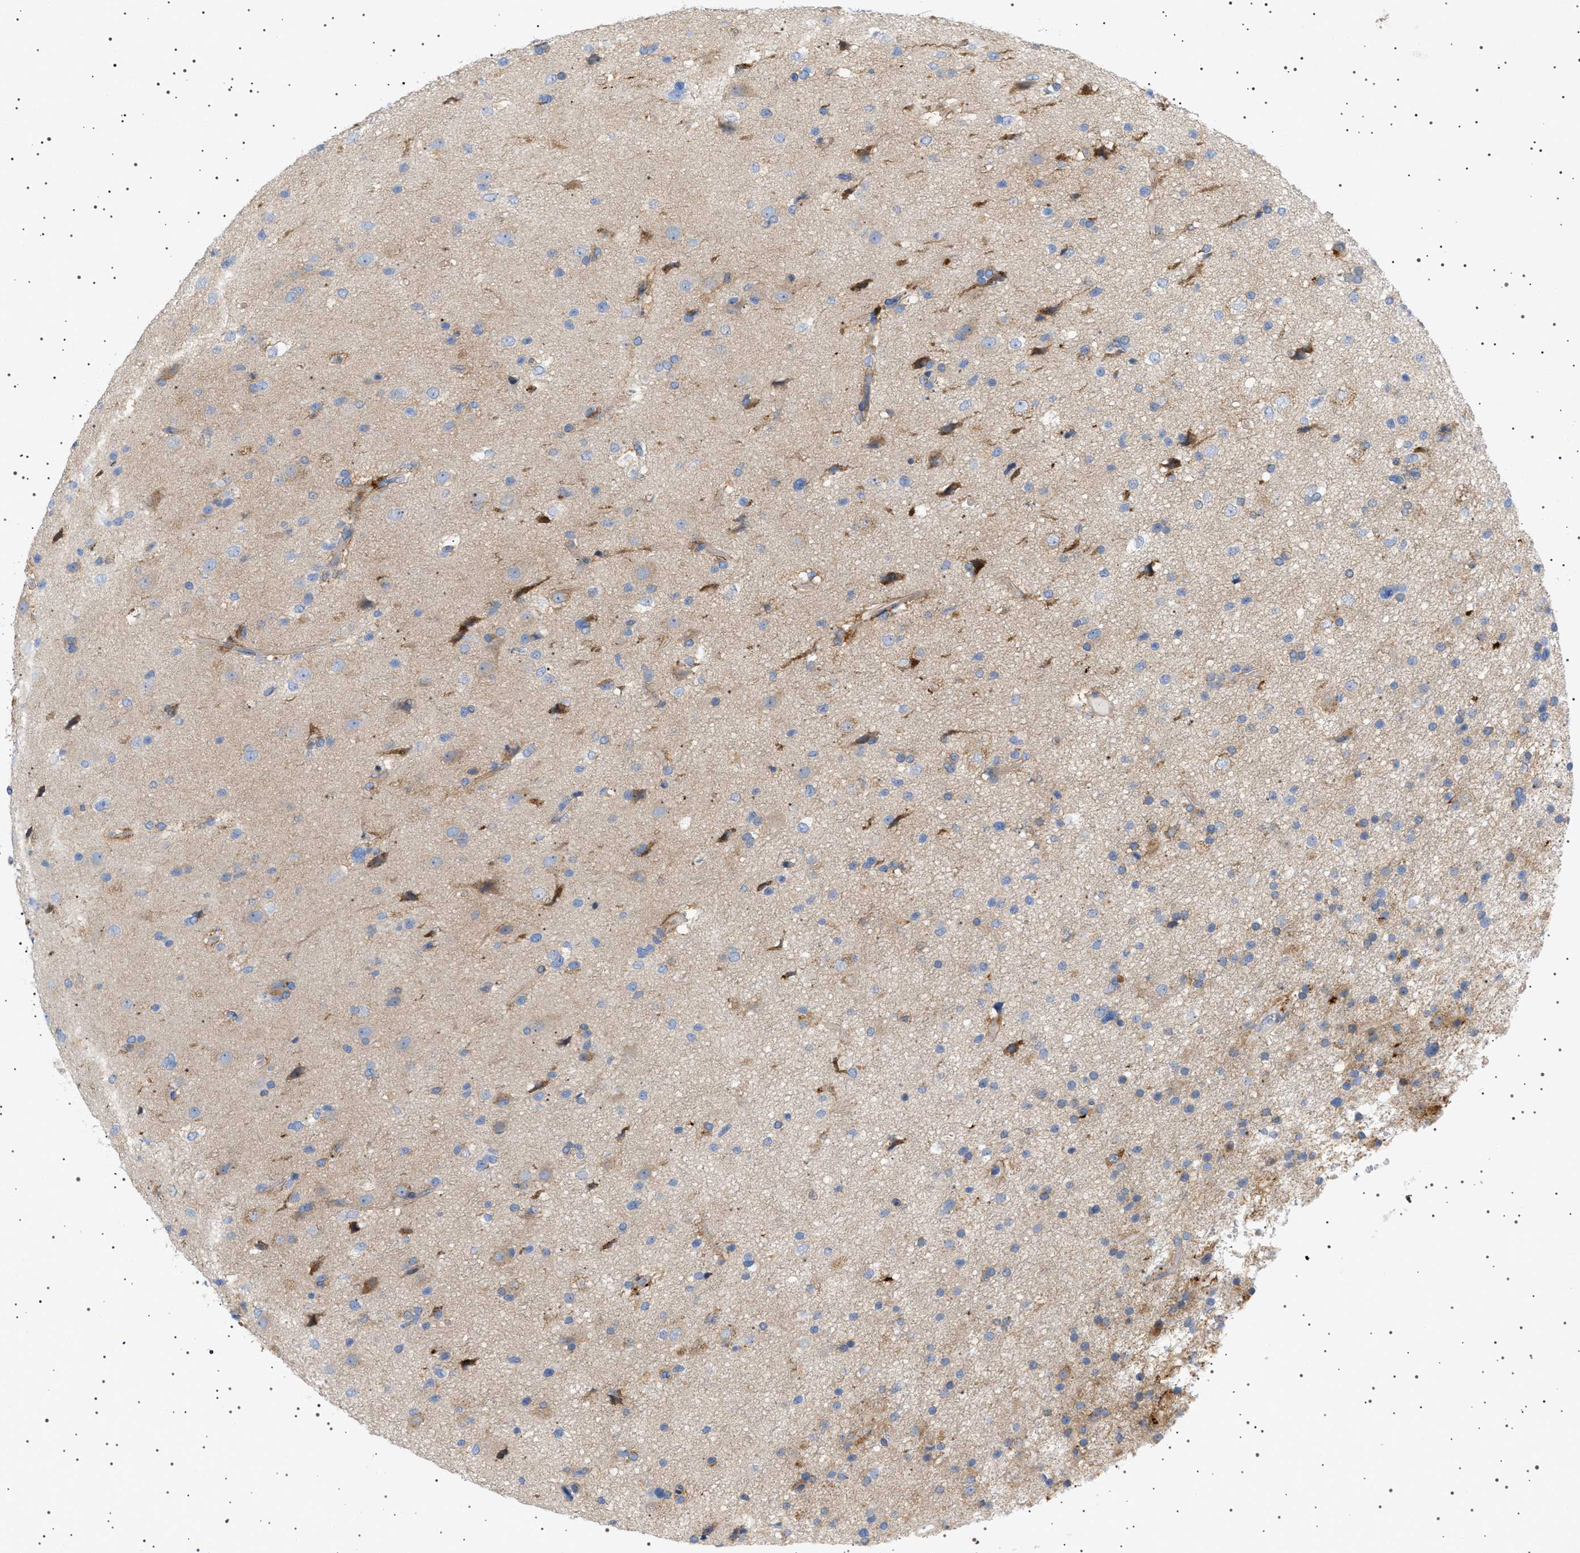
{"staining": {"intensity": "negative", "quantity": "none", "location": "none"}, "tissue": "glioma", "cell_type": "Tumor cells", "image_type": "cancer", "snomed": [{"axis": "morphology", "description": "Glioma, malignant, High grade"}, {"axis": "topography", "description": "Brain"}], "caption": "A histopathology image of human glioma is negative for staining in tumor cells.", "gene": "ADCY10", "patient": {"sex": "male", "age": 33}}